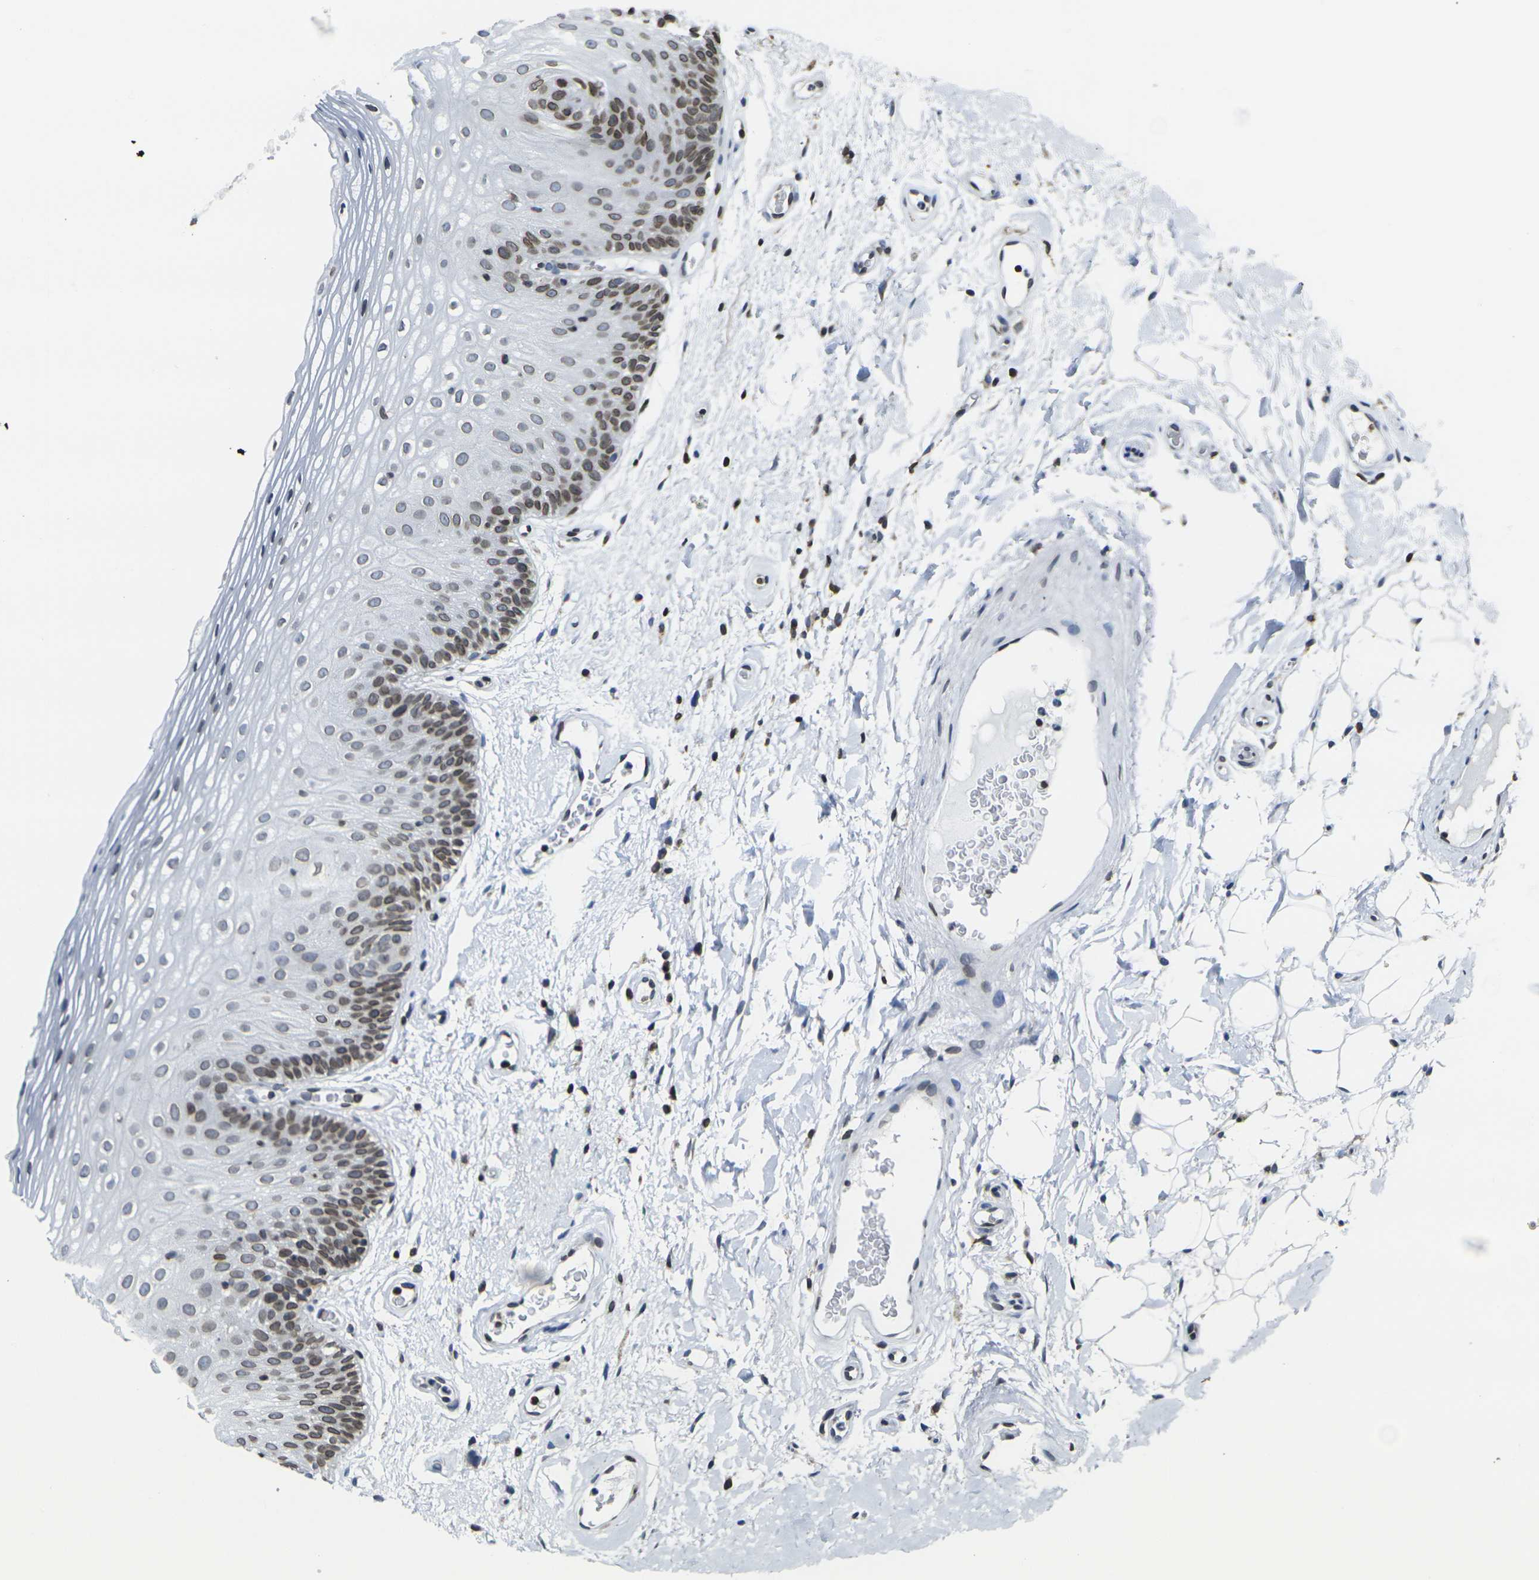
{"staining": {"intensity": "moderate", "quantity": "25%-75%", "location": "cytoplasmic/membranous,nuclear"}, "tissue": "oral mucosa", "cell_type": "Squamous epithelial cells", "image_type": "normal", "snomed": [{"axis": "morphology", "description": "Normal tissue, NOS"}, {"axis": "morphology", "description": "Squamous cell carcinoma, NOS"}, {"axis": "topography", "description": "Skeletal muscle"}, {"axis": "topography", "description": "Oral tissue"}], "caption": "Immunohistochemical staining of unremarkable oral mucosa shows moderate cytoplasmic/membranous,nuclear protein staining in about 25%-75% of squamous epithelial cells. (IHC, brightfield microscopy, high magnification).", "gene": "BRDT", "patient": {"sex": "male", "age": 71}}